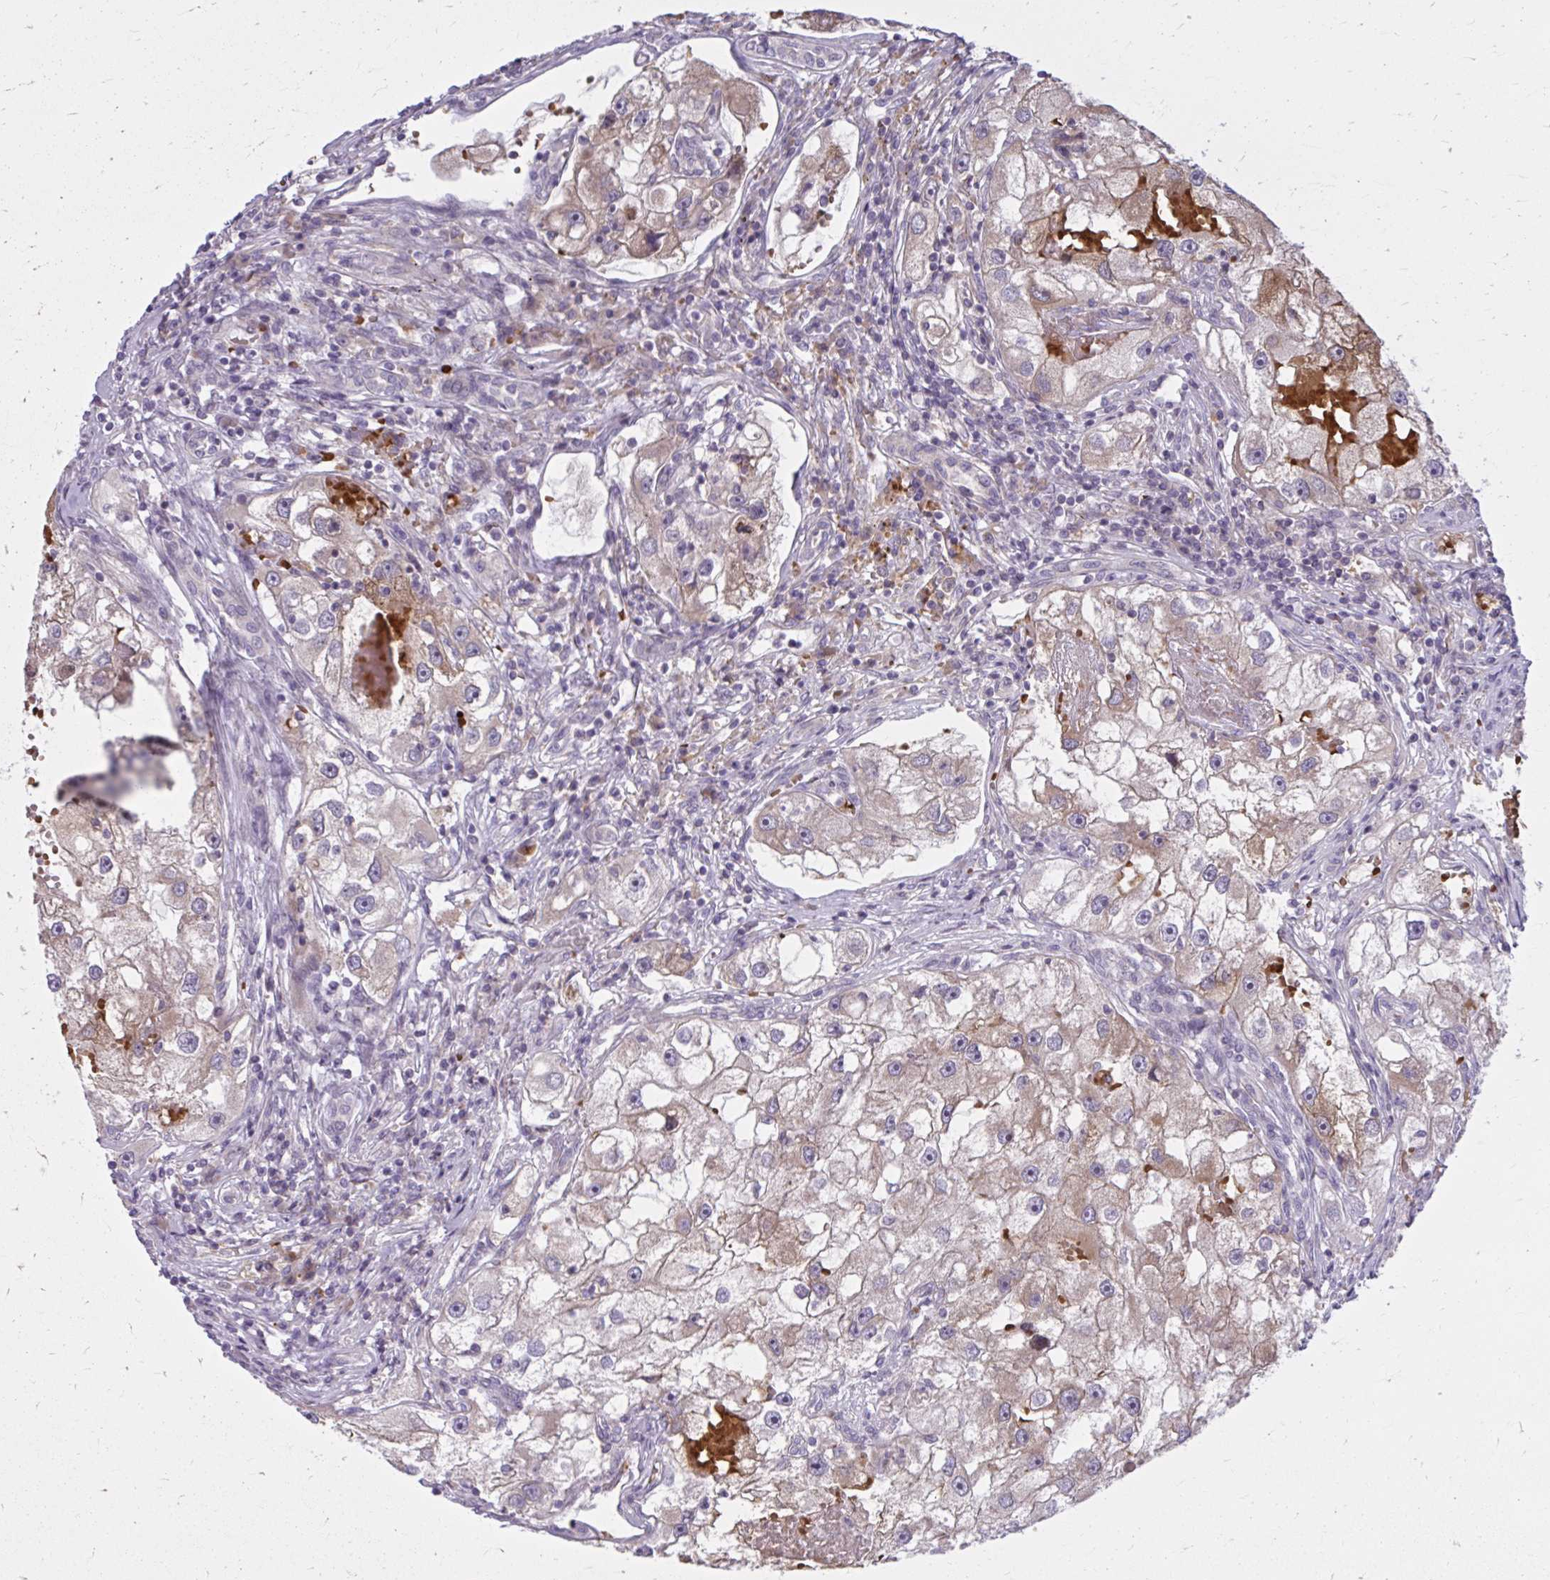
{"staining": {"intensity": "weak", "quantity": ">75%", "location": "cytoplasmic/membranous"}, "tissue": "renal cancer", "cell_type": "Tumor cells", "image_type": "cancer", "snomed": [{"axis": "morphology", "description": "Adenocarcinoma, NOS"}, {"axis": "topography", "description": "Kidney"}], "caption": "Immunohistochemical staining of renal cancer (adenocarcinoma) demonstrates weak cytoplasmic/membranous protein positivity in about >75% of tumor cells. (DAB (3,3'-diaminobenzidine) IHC with brightfield microscopy, high magnification).", "gene": "SNF8", "patient": {"sex": "male", "age": 63}}